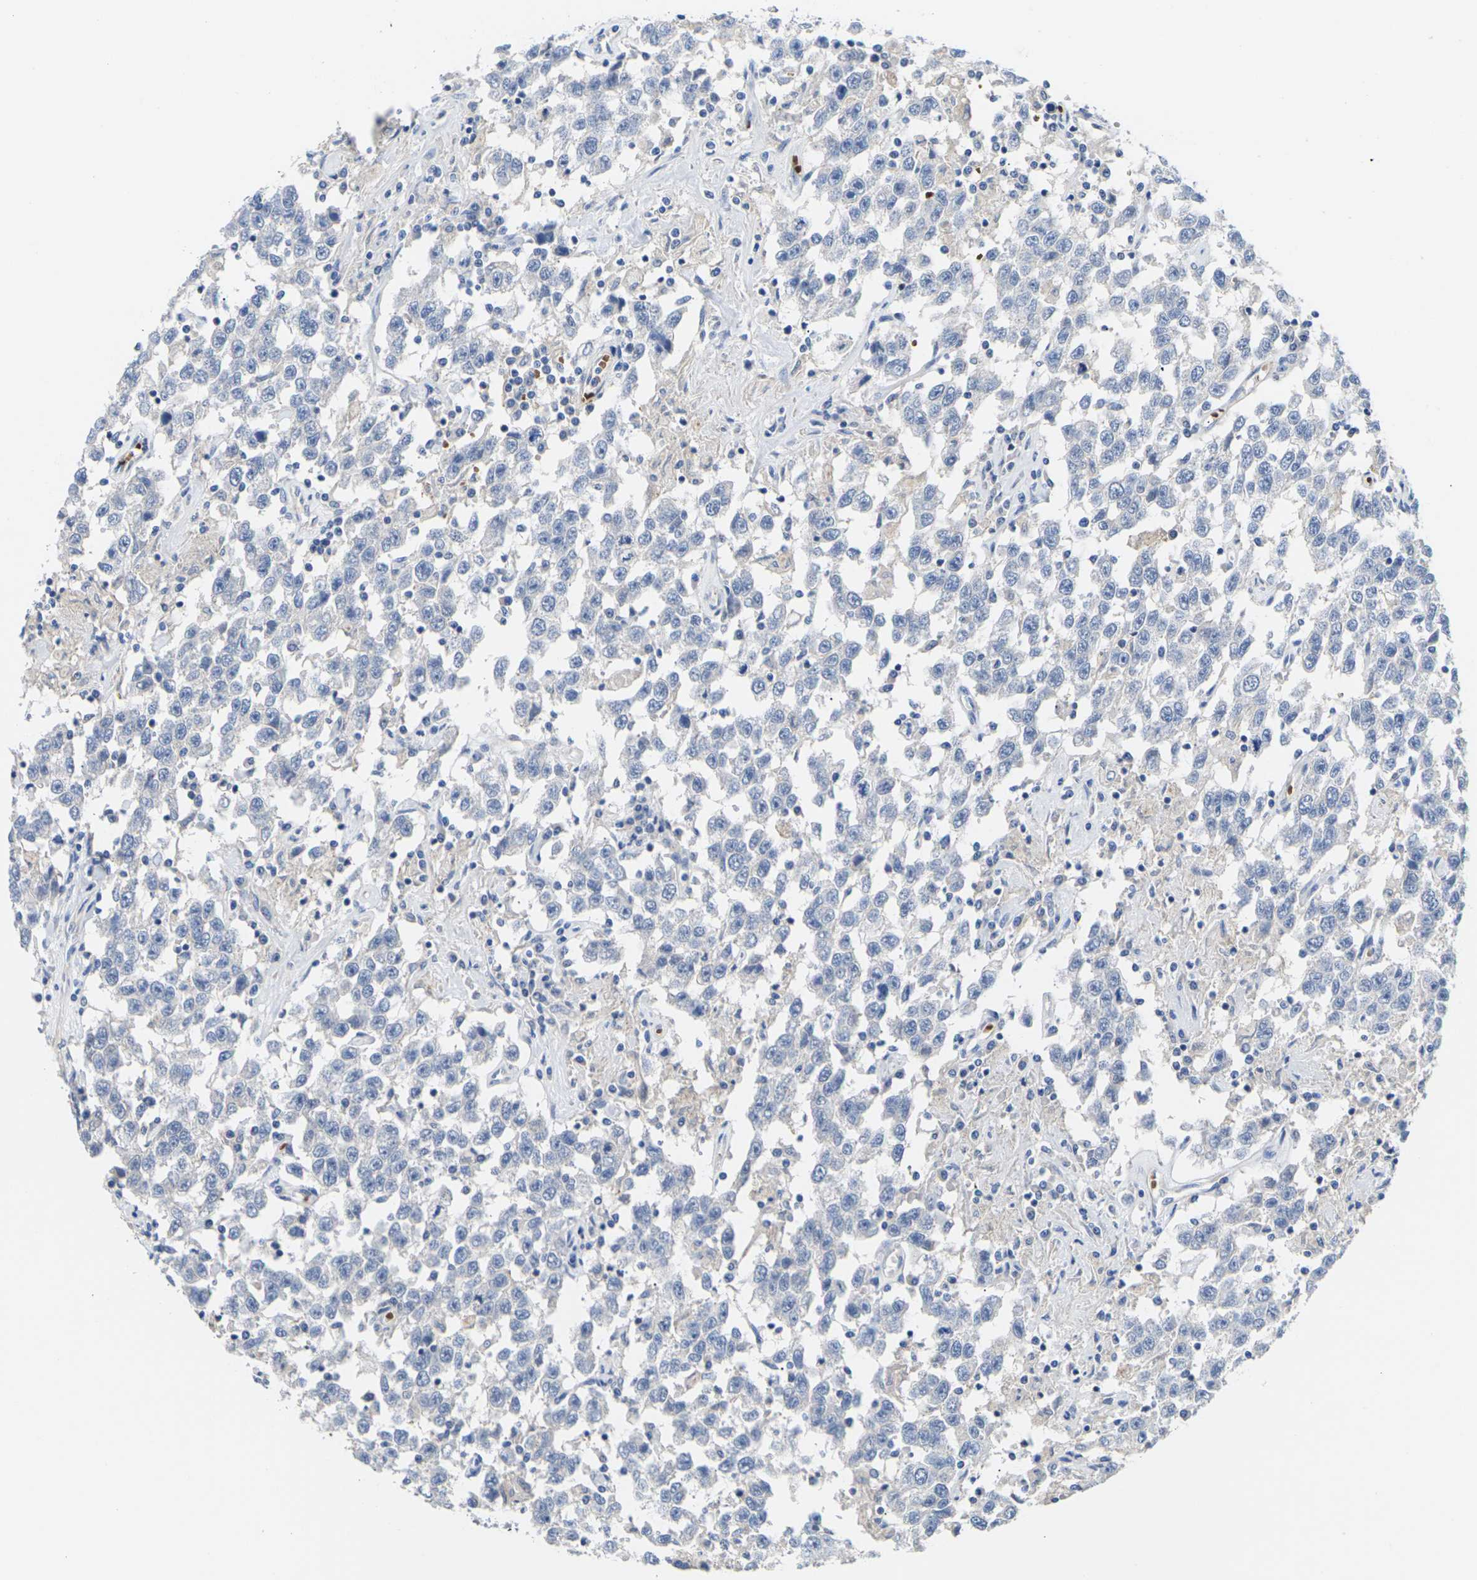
{"staining": {"intensity": "negative", "quantity": "none", "location": "none"}, "tissue": "testis cancer", "cell_type": "Tumor cells", "image_type": "cancer", "snomed": [{"axis": "morphology", "description": "Seminoma, NOS"}, {"axis": "topography", "description": "Testis"}], "caption": "Immunohistochemistry (IHC) photomicrograph of testis cancer stained for a protein (brown), which demonstrates no expression in tumor cells.", "gene": "TMCO4", "patient": {"sex": "male", "age": 41}}